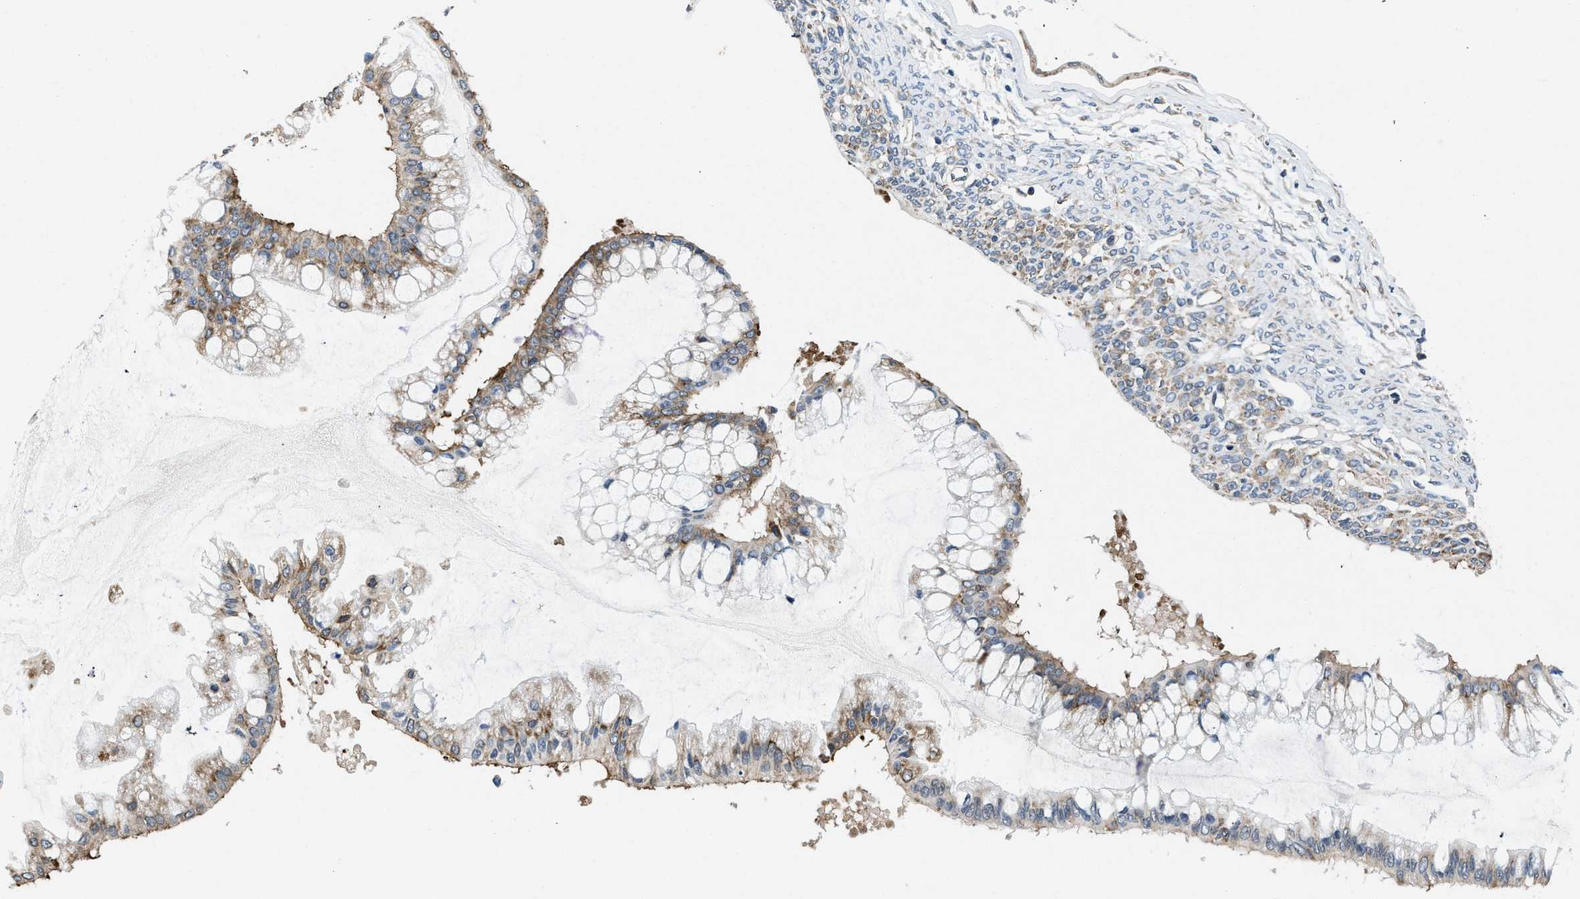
{"staining": {"intensity": "moderate", "quantity": ">75%", "location": "cytoplasmic/membranous"}, "tissue": "ovarian cancer", "cell_type": "Tumor cells", "image_type": "cancer", "snomed": [{"axis": "morphology", "description": "Cystadenocarcinoma, mucinous, NOS"}, {"axis": "topography", "description": "Ovary"}], "caption": "Approximately >75% of tumor cells in human mucinous cystadenocarcinoma (ovarian) show moderate cytoplasmic/membranous protein staining as visualized by brown immunohistochemical staining.", "gene": "PA2G4", "patient": {"sex": "female", "age": 73}}